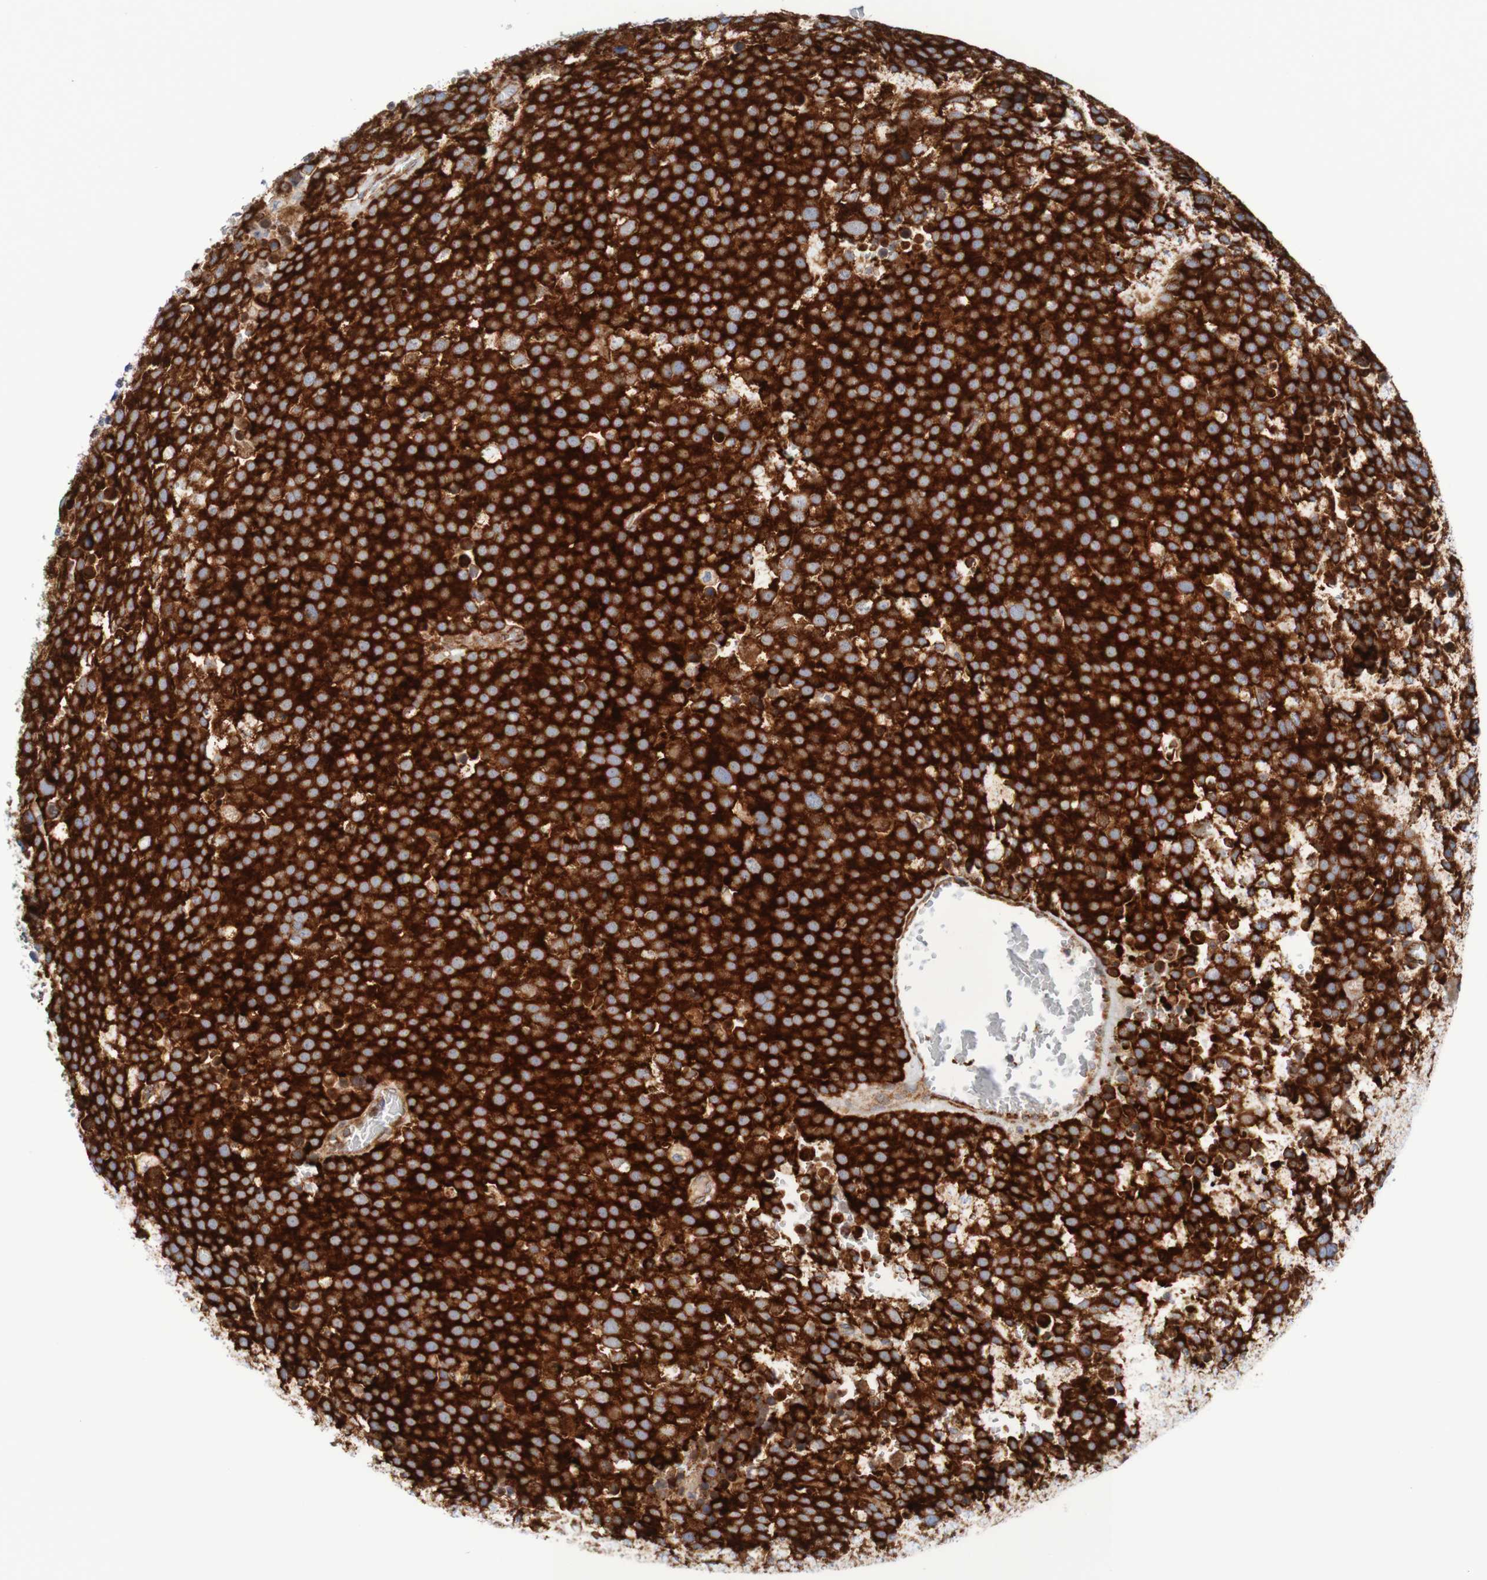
{"staining": {"intensity": "strong", "quantity": ">75%", "location": "cytoplasmic/membranous"}, "tissue": "testis cancer", "cell_type": "Tumor cells", "image_type": "cancer", "snomed": [{"axis": "morphology", "description": "Seminoma, NOS"}, {"axis": "topography", "description": "Testis"}], "caption": "Testis cancer (seminoma) stained for a protein (brown) demonstrates strong cytoplasmic/membranous positive staining in approximately >75% of tumor cells.", "gene": "FXR2", "patient": {"sex": "male", "age": 71}}